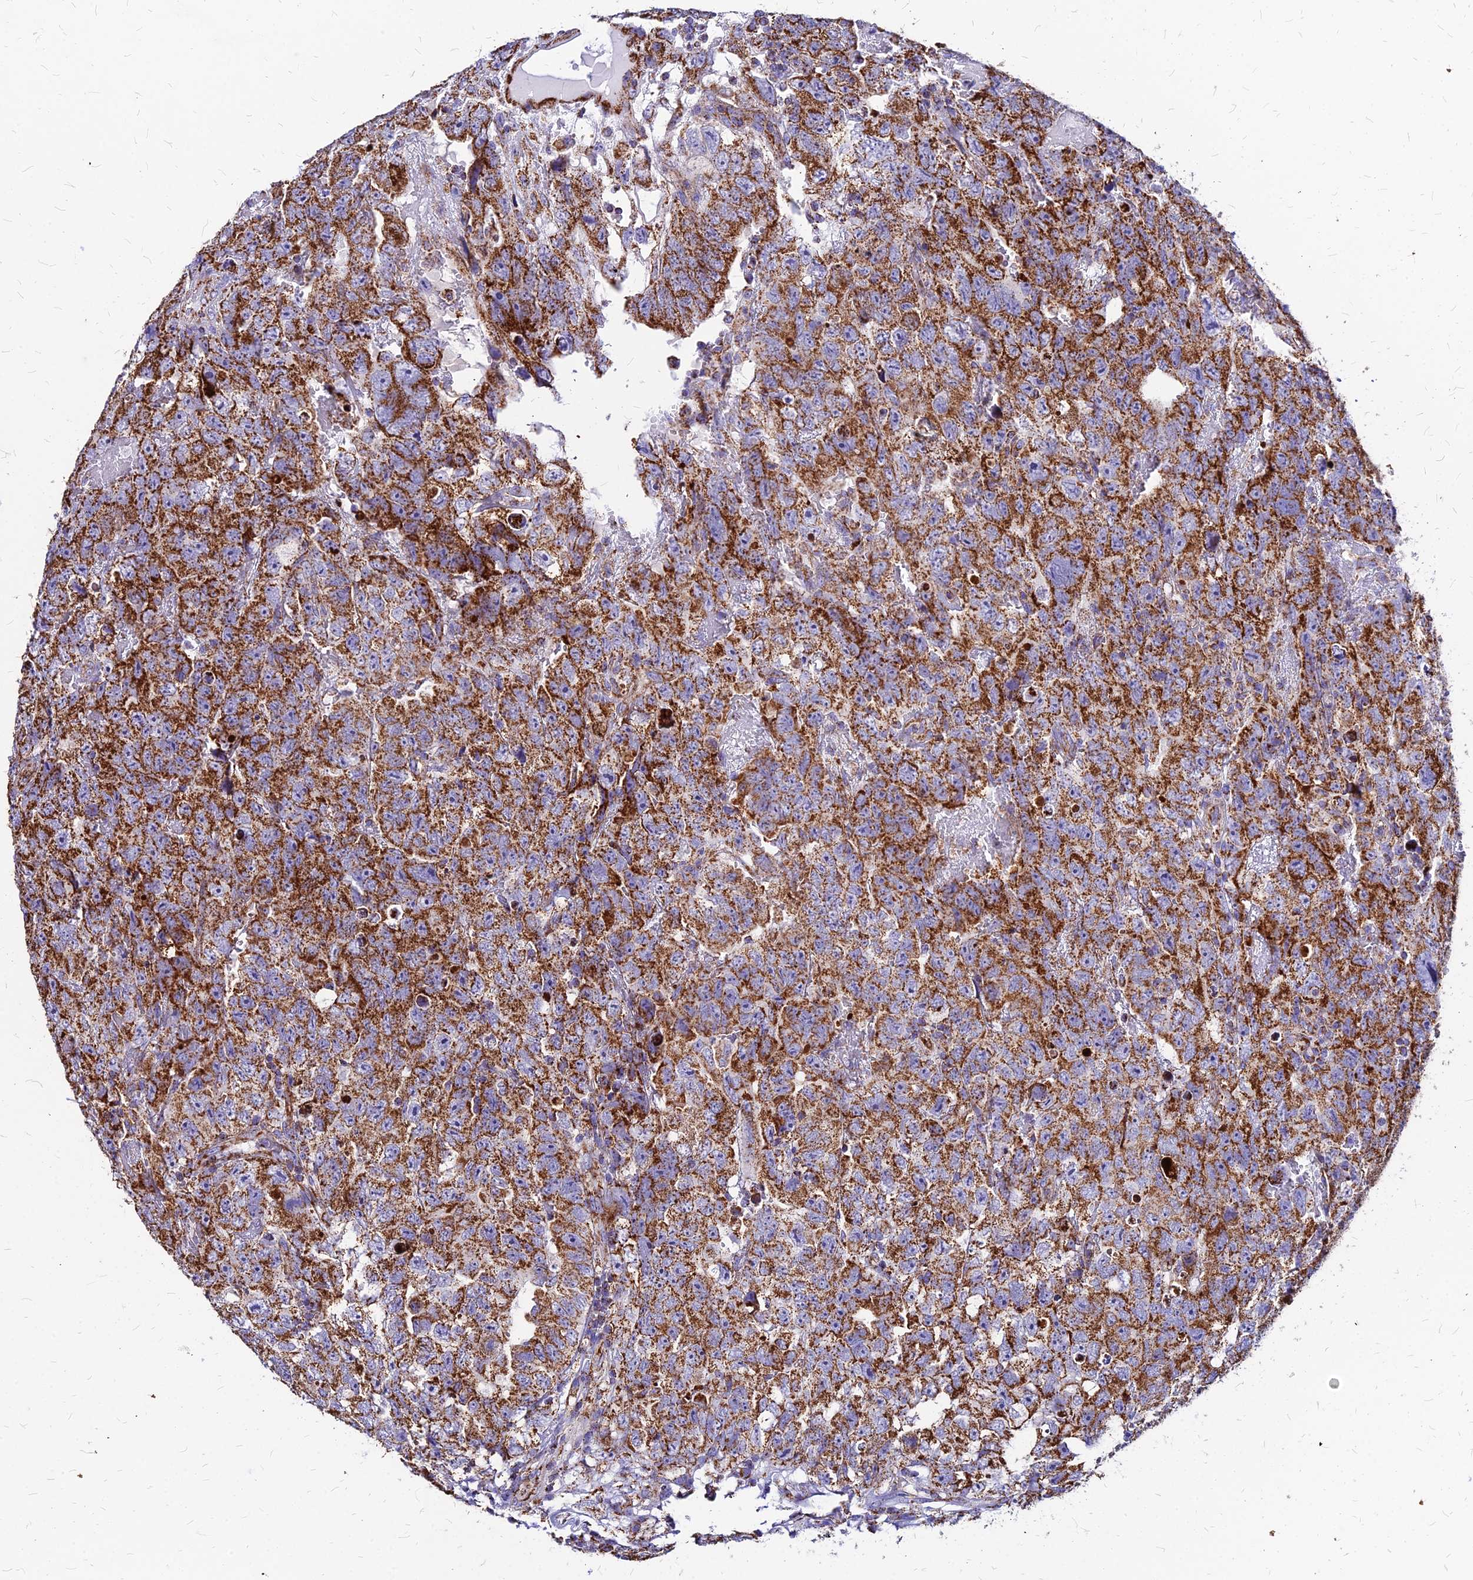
{"staining": {"intensity": "strong", "quantity": ">75%", "location": "cytoplasmic/membranous"}, "tissue": "testis cancer", "cell_type": "Tumor cells", "image_type": "cancer", "snomed": [{"axis": "morphology", "description": "Carcinoma, Embryonal, NOS"}, {"axis": "topography", "description": "Testis"}], "caption": "Protein expression by immunohistochemistry (IHC) displays strong cytoplasmic/membranous positivity in approximately >75% of tumor cells in embryonal carcinoma (testis).", "gene": "DLD", "patient": {"sex": "male", "age": 45}}